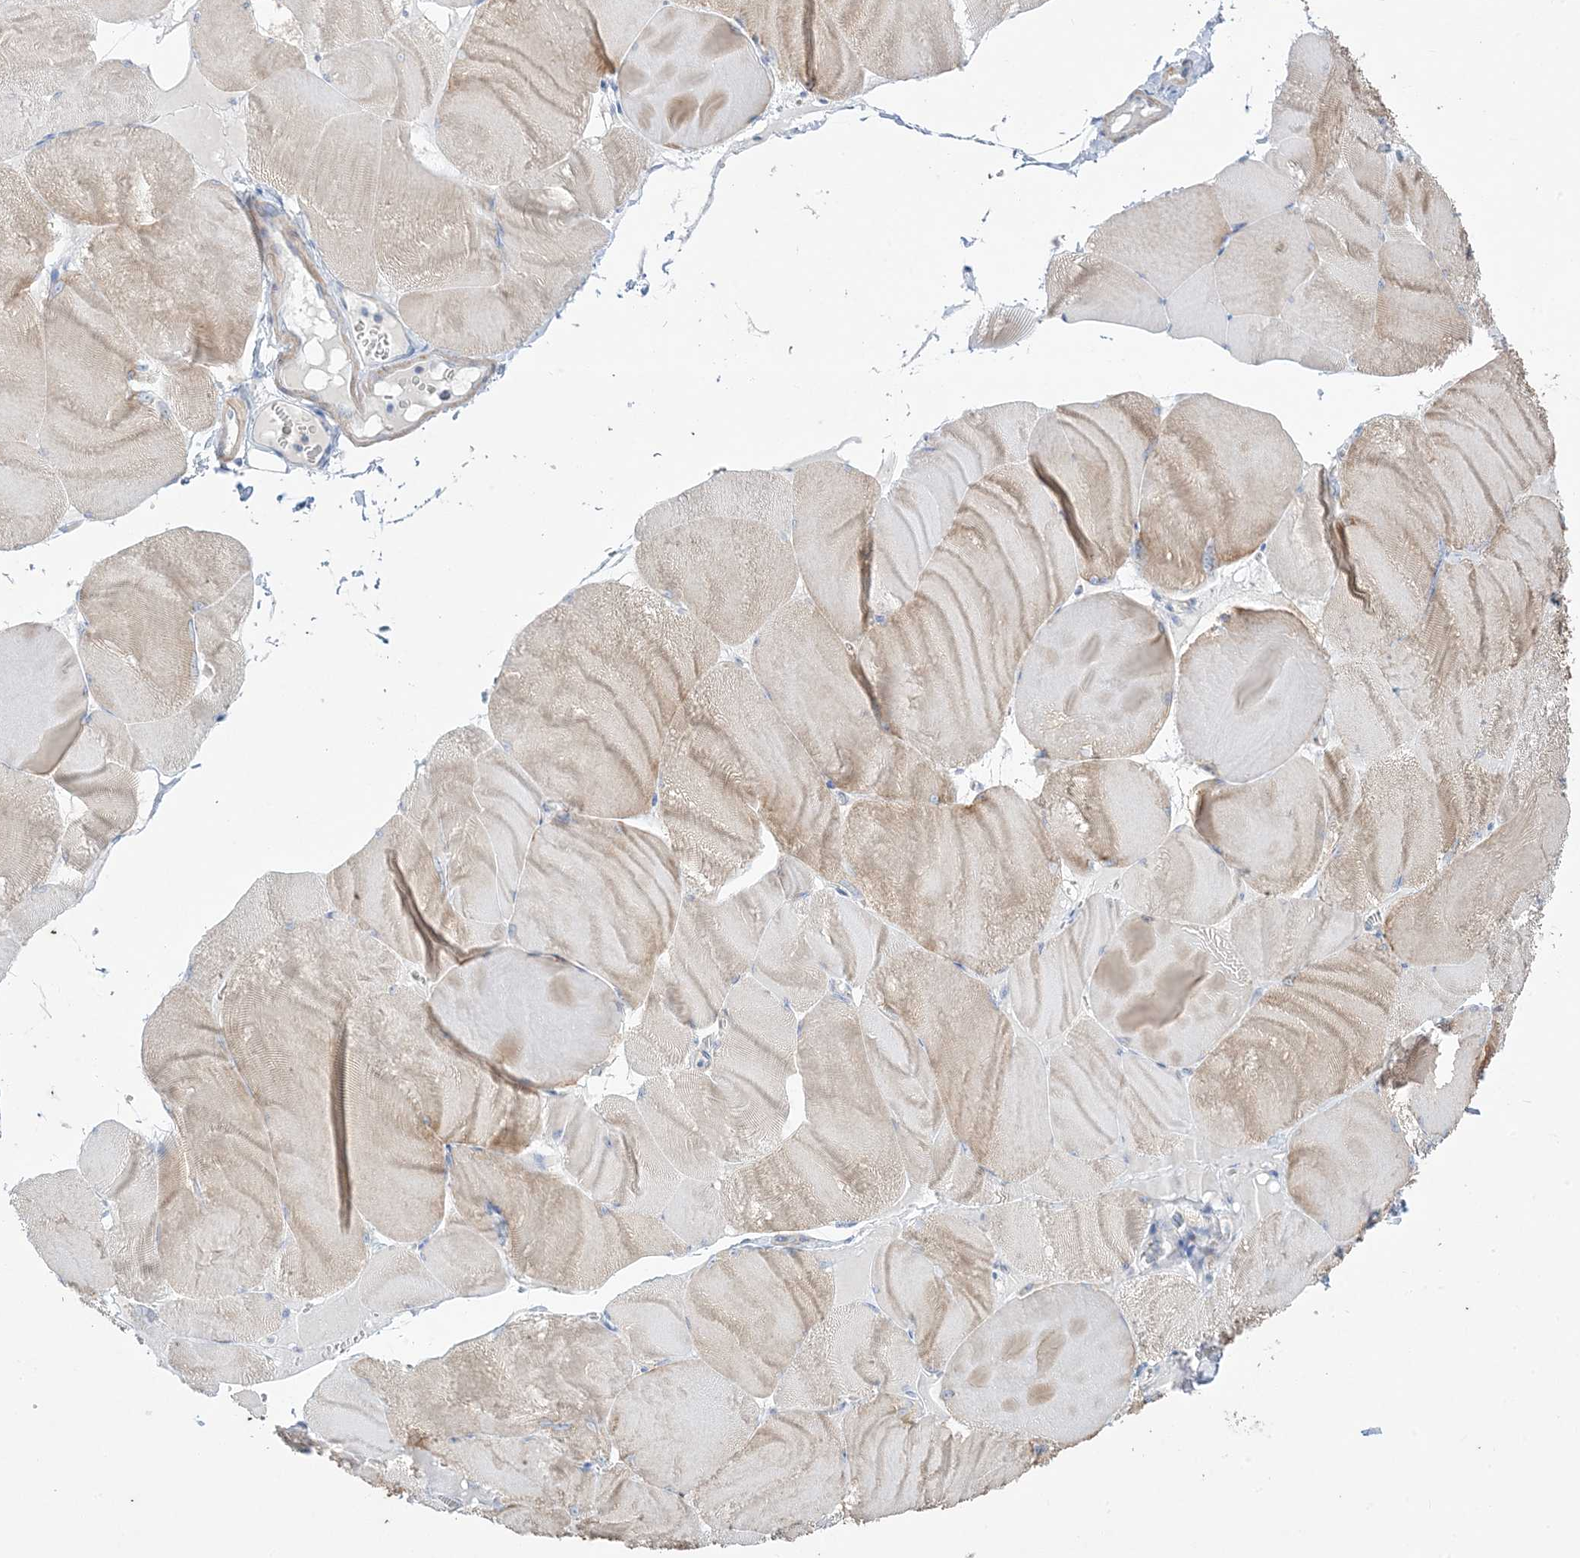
{"staining": {"intensity": "weak", "quantity": "25%-75%", "location": "cytoplasmic/membranous"}, "tissue": "skeletal muscle", "cell_type": "Myocytes", "image_type": "normal", "snomed": [{"axis": "morphology", "description": "Normal tissue, NOS"}, {"axis": "morphology", "description": "Basal cell carcinoma"}, {"axis": "topography", "description": "Skeletal muscle"}], "caption": "Protein staining of unremarkable skeletal muscle shows weak cytoplasmic/membranous expression in about 25%-75% of myocytes. (DAB IHC, brown staining for protein, blue staining for nuclei).", "gene": "FAM184A", "patient": {"sex": "female", "age": 64}}